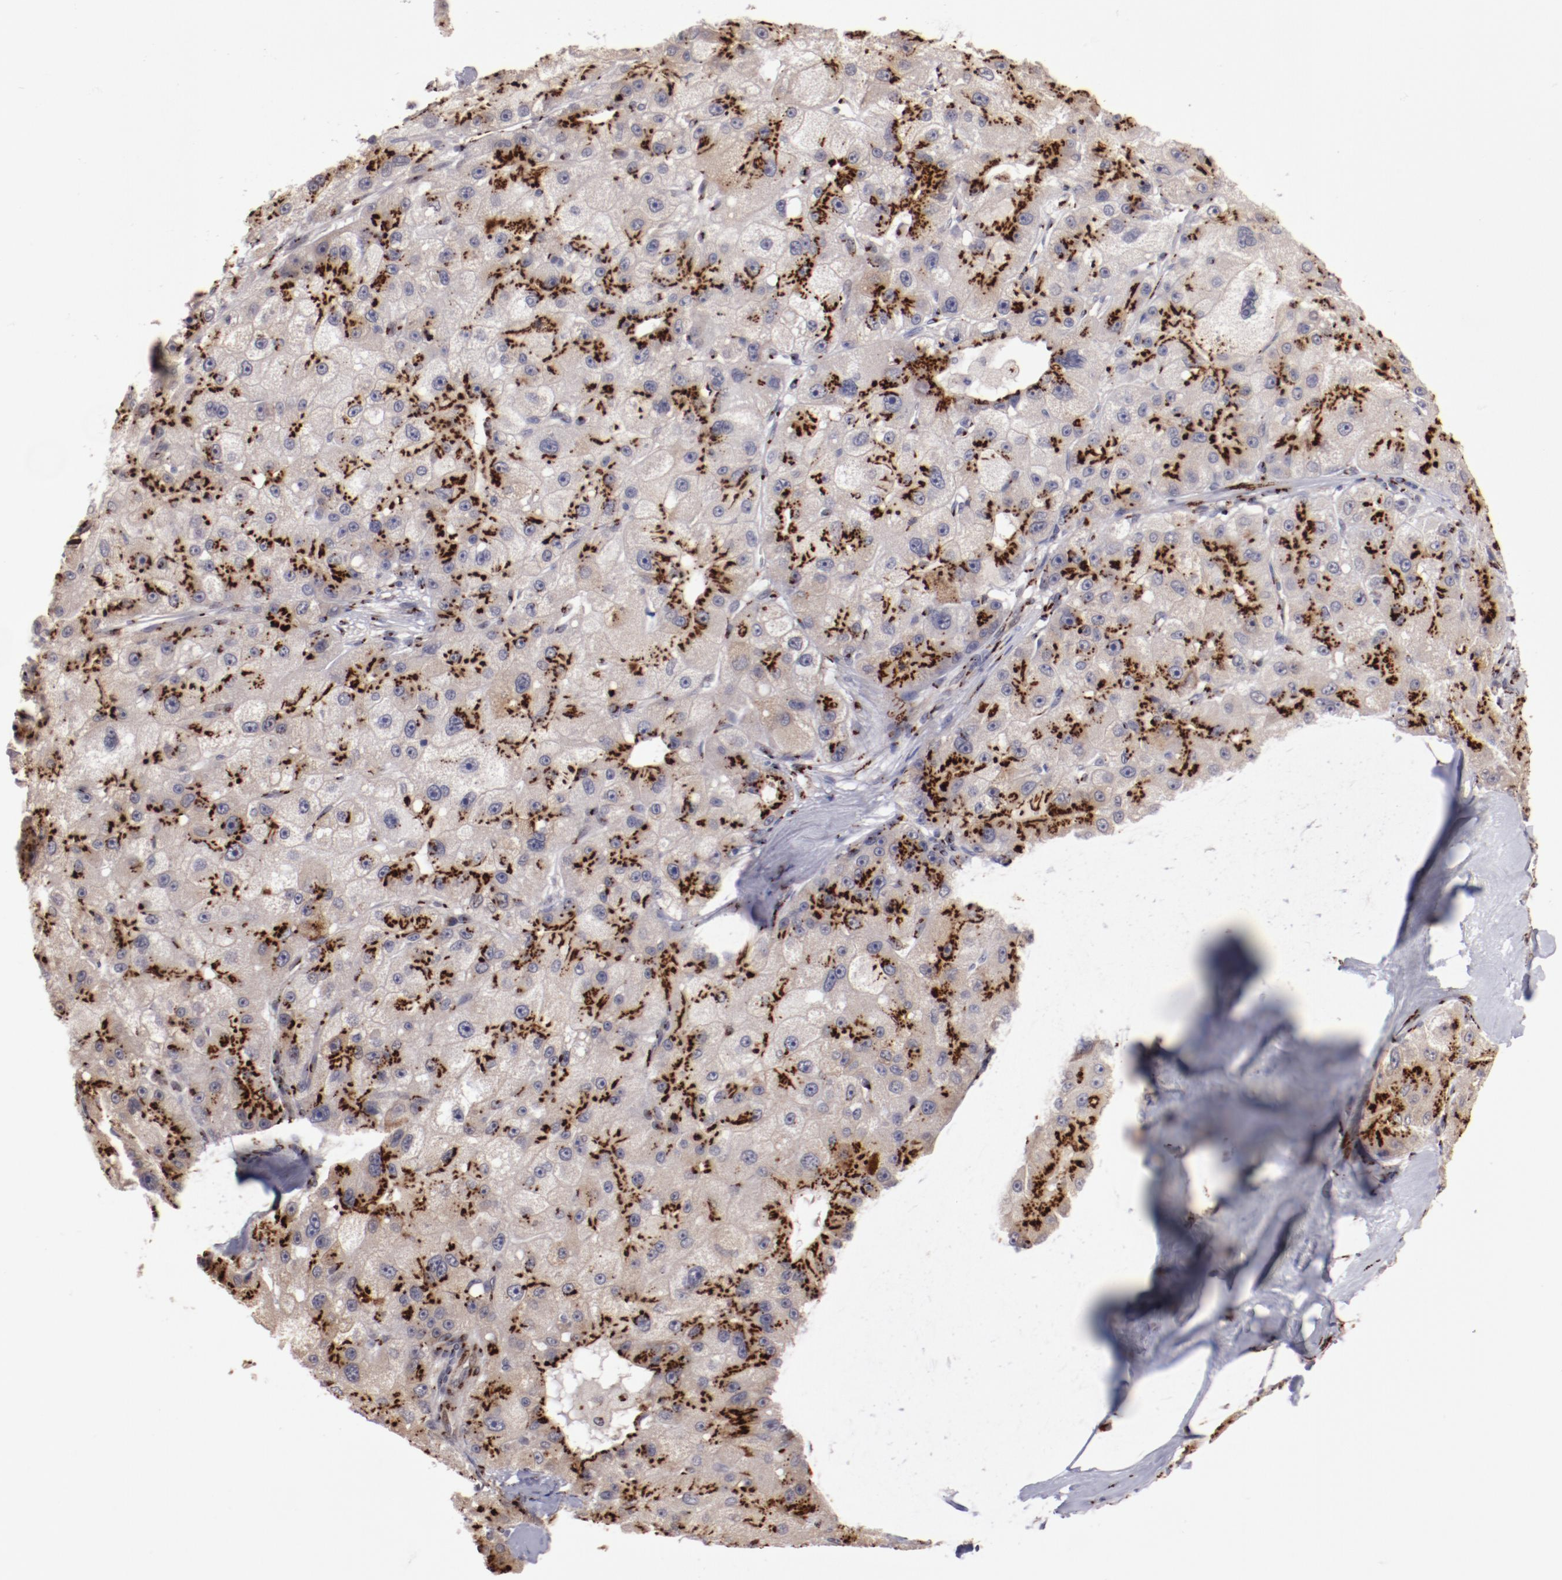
{"staining": {"intensity": "strong", "quantity": ">75%", "location": "cytoplasmic/membranous"}, "tissue": "liver cancer", "cell_type": "Tumor cells", "image_type": "cancer", "snomed": [{"axis": "morphology", "description": "Carcinoma, Hepatocellular, NOS"}, {"axis": "topography", "description": "Liver"}], "caption": "Immunohistochemistry (DAB (3,3'-diaminobenzidine)) staining of human liver hepatocellular carcinoma demonstrates strong cytoplasmic/membranous protein staining in about >75% of tumor cells.", "gene": "GOLIM4", "patient": {"sex": "male", "age": 80}}